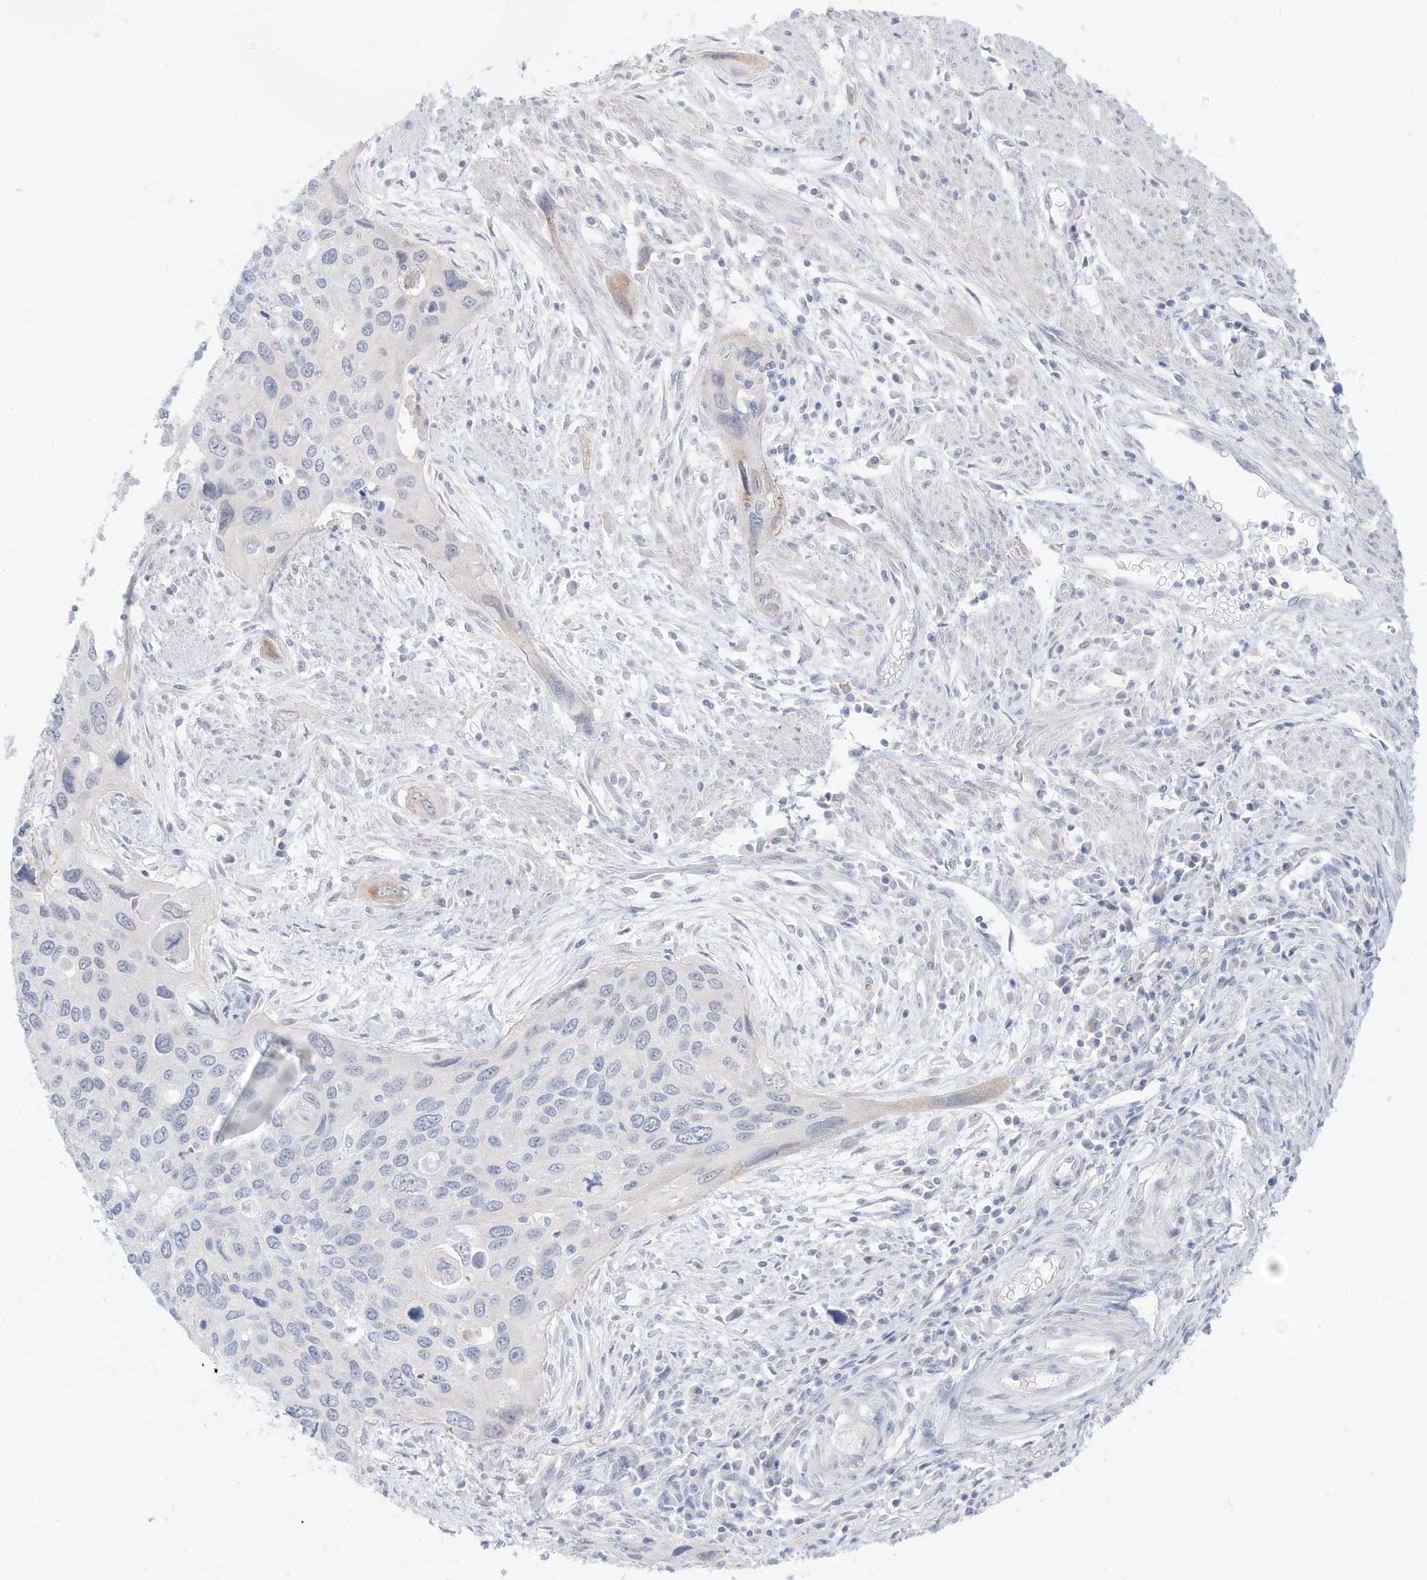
{"staining": {"intensity": "negative", "quantity": "none", "location": "none"}, "tissue": "cervical cancer", "cell_type": "Tumor cells", "image_type": "cancer", "snomed": [{"axis": "morphology", "description": "Squamous cell carcinoma, NOS"}, {"axis": "topography", "description": "Cervix"}], "caption": "This is an IHC photomicrograph of squamous cell carcinoma (cervical). There is no staining in tumor cells.", "gene": "OGT", "patient": {"sex": "female", "age": 55}}